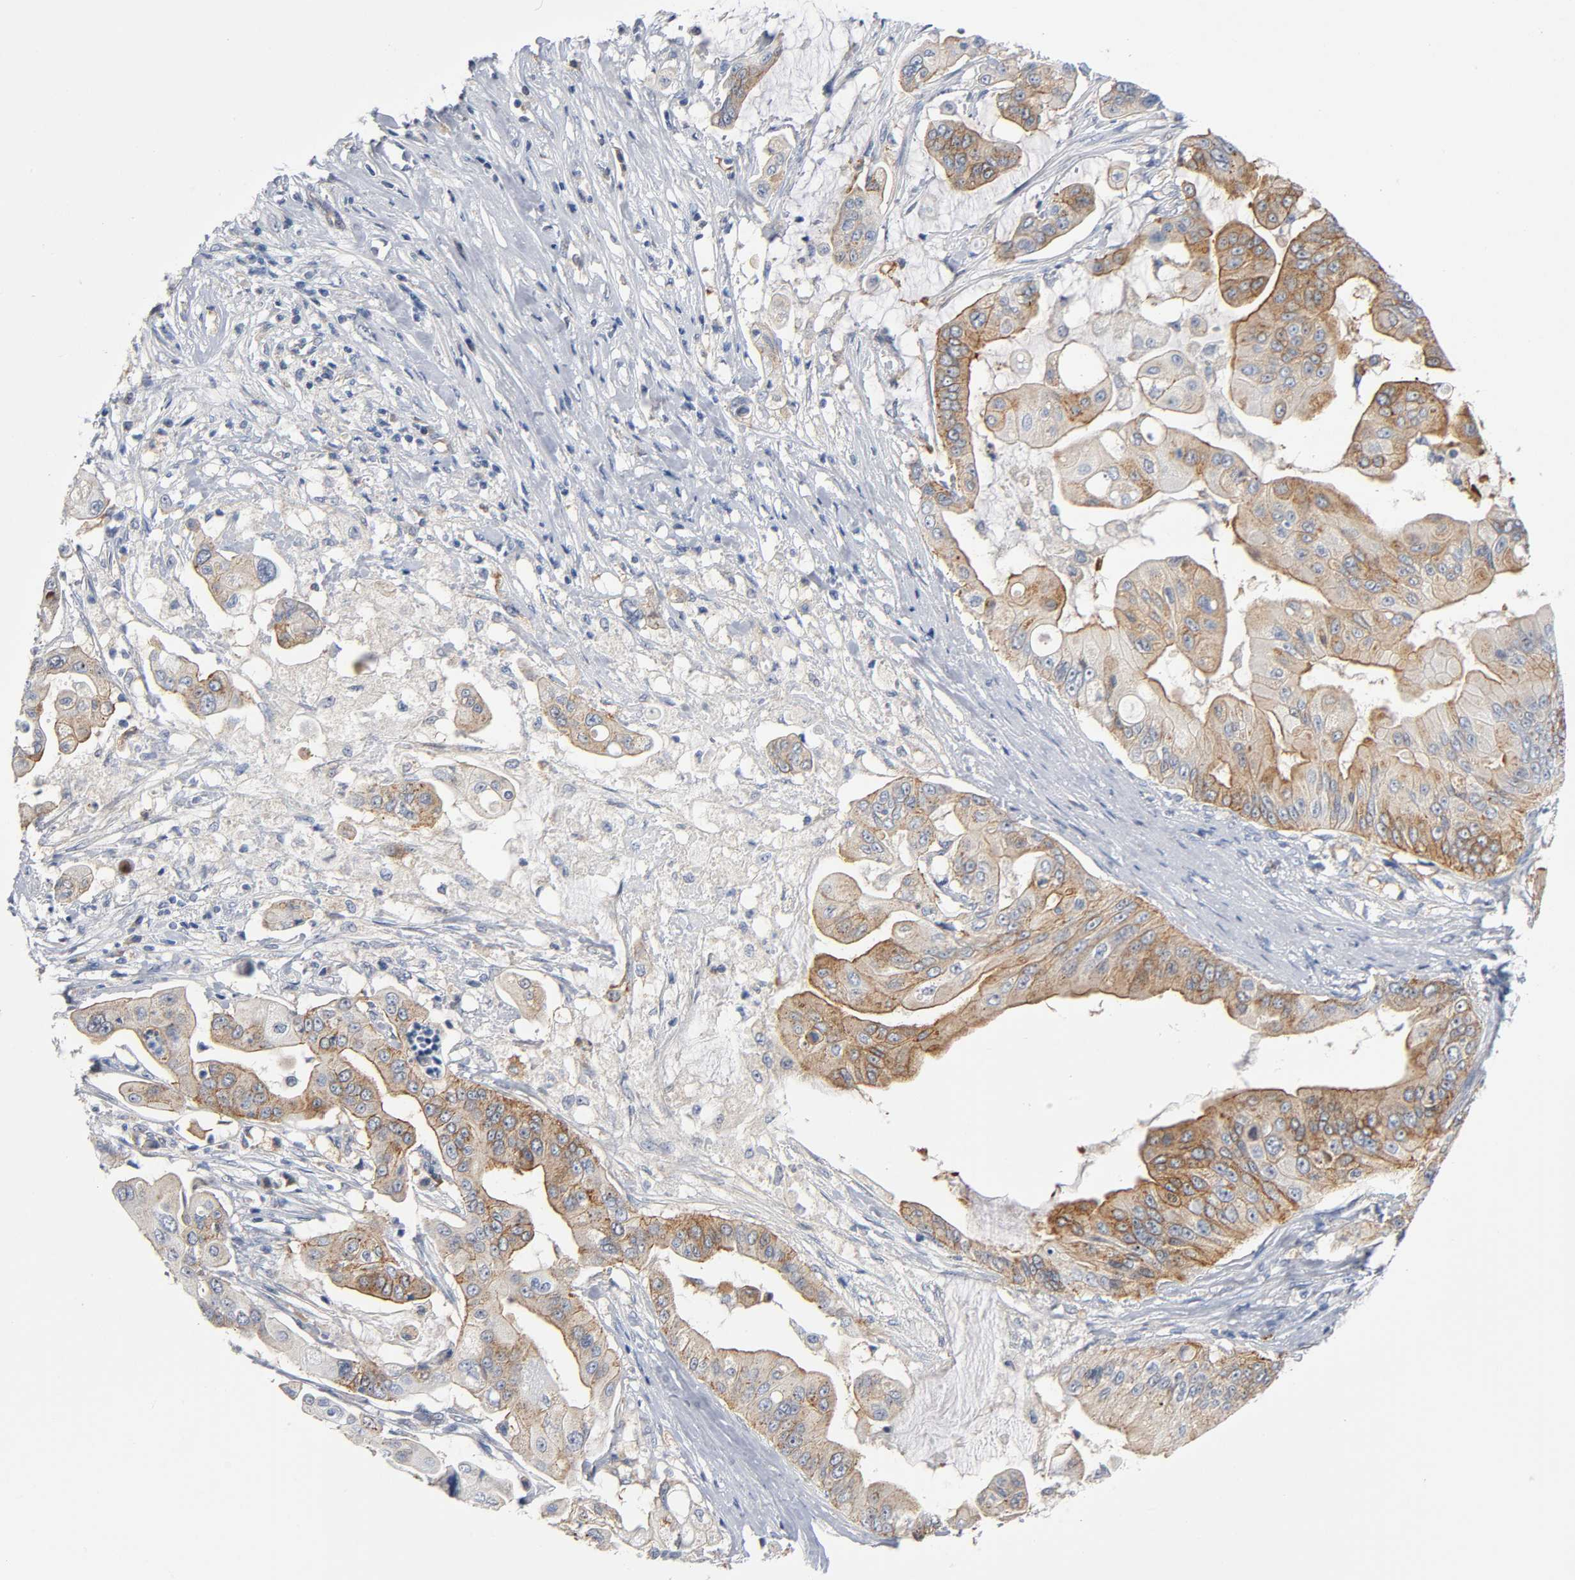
{"staining": {"intensity": "moderate", "quantity": ">75%", "location": "cytoplasmic/membranous"}, "tissue": "pancreatic cancer", "cell_type": "Tumor cells", "image_type": "cancer", "snomed": [{"axis": "morphology", "description": "Adenocarcinoma, NOS"}, {"axis": "topography", "description": "Pancreas"}], "caption": "The image demonstrates staining of pancreatic adenocarcinoma, revealing moderate cytoplasmic/membranous protein positivity (brown color) within tumor cells. Using DAB (3,3'-diaminobenzidine) (brown) and hematoxylin (blue) stains, captured at high magnification using brightfield microscopy.", "gene": "CD2AP", "patient": {"sex": "female", "age": 75}}